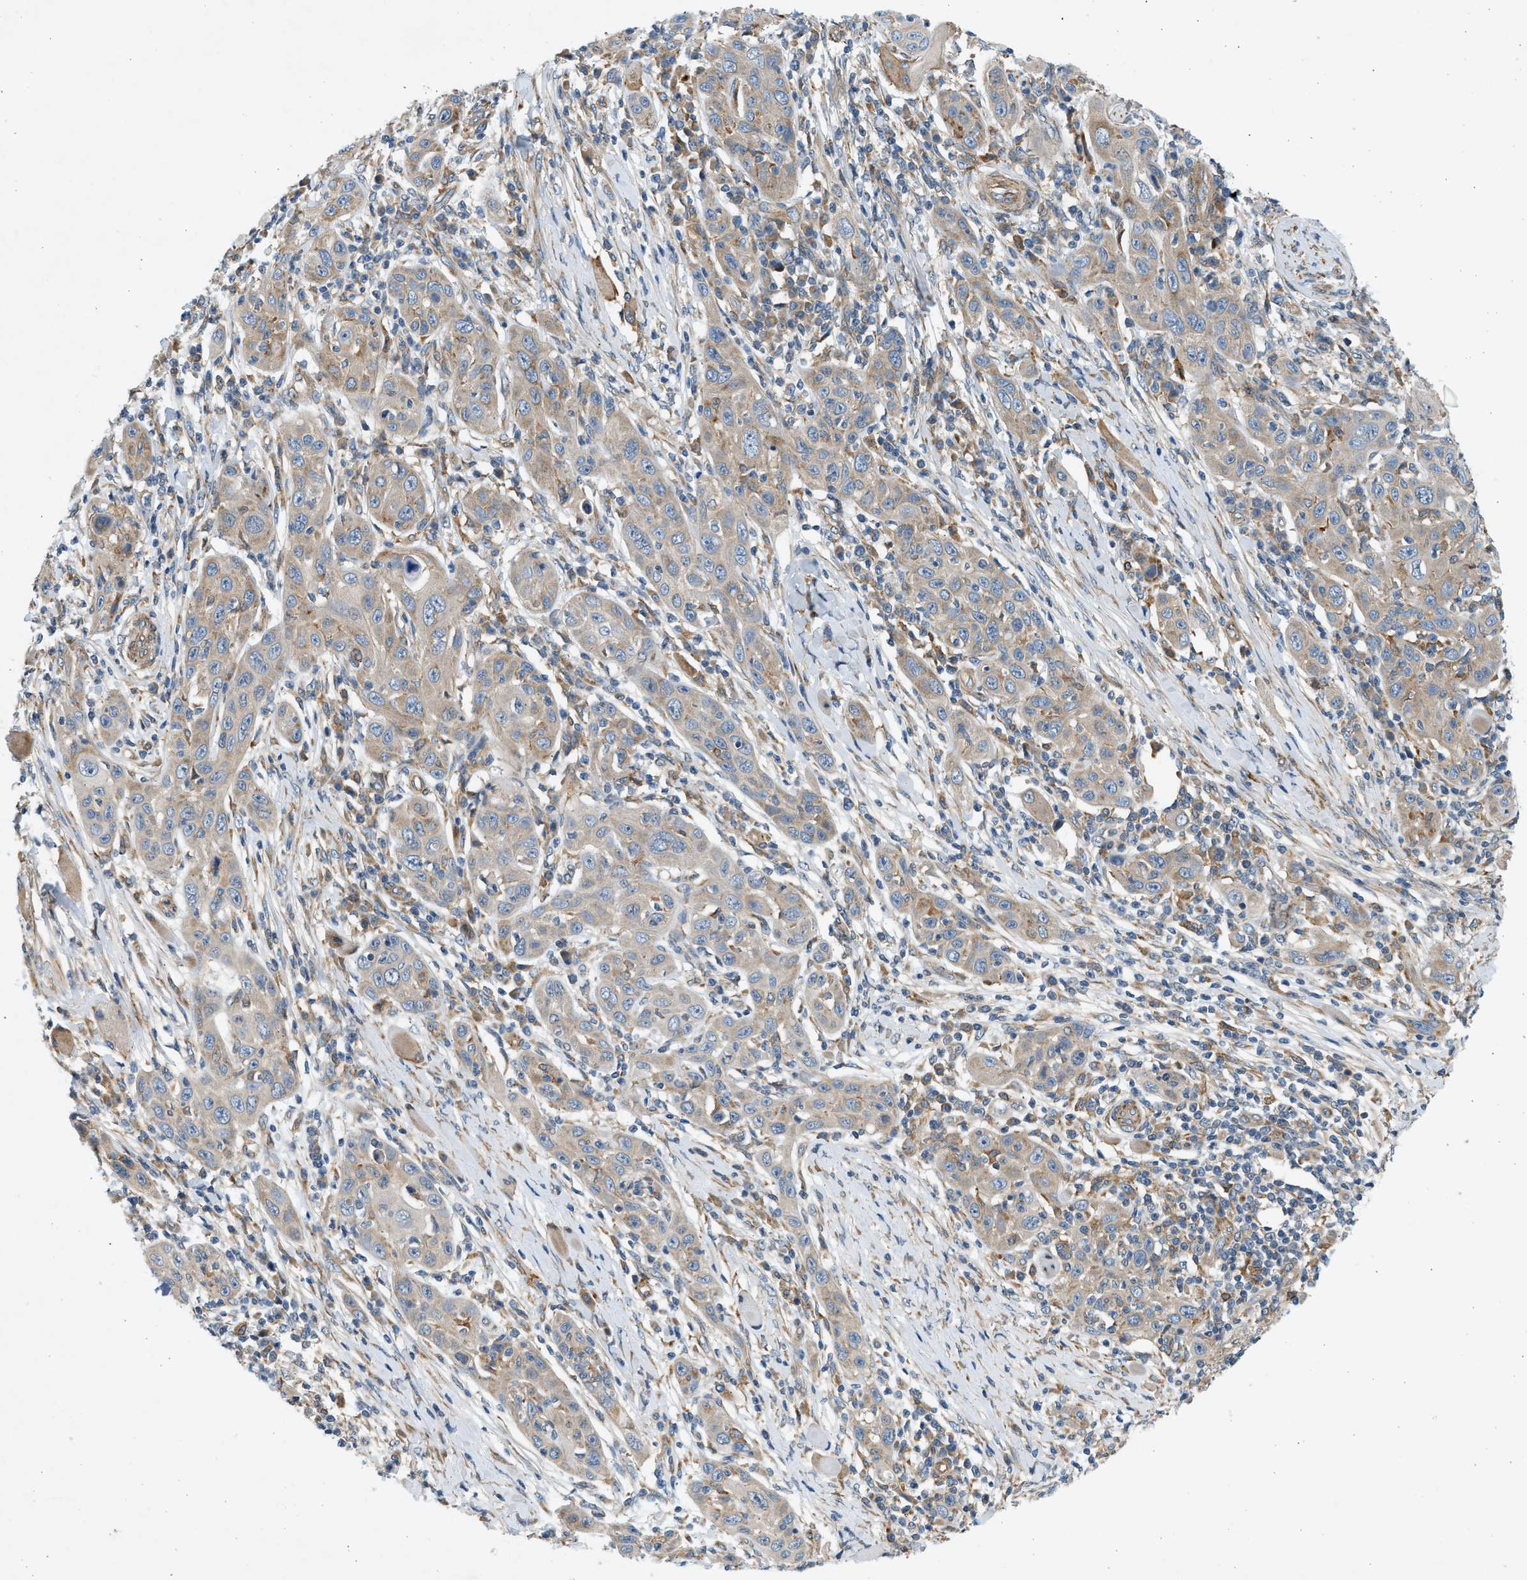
{"staining": {"intensity": "weak", "quantity": ">75%", "location": "cytoplasmic/membranous"}, "tissue": "skin cancer", "cell_type": "Tumor cells", "image_type": "cancer", "snomed": [{"axis": "morphology", "description": "Squamous cell carcinoma, NOS"}, {"axis": "topography", "description": "Skin"}], "caption": "Immunohistochemical staining of squamous cell carcinoma (skin) demonstrates low levels of weak cytoplasmic/membranous protein expression in approximately >75% of tumor cells.", "gene": "KDELR2", "patient": {"sex": "female", "age": 88}}